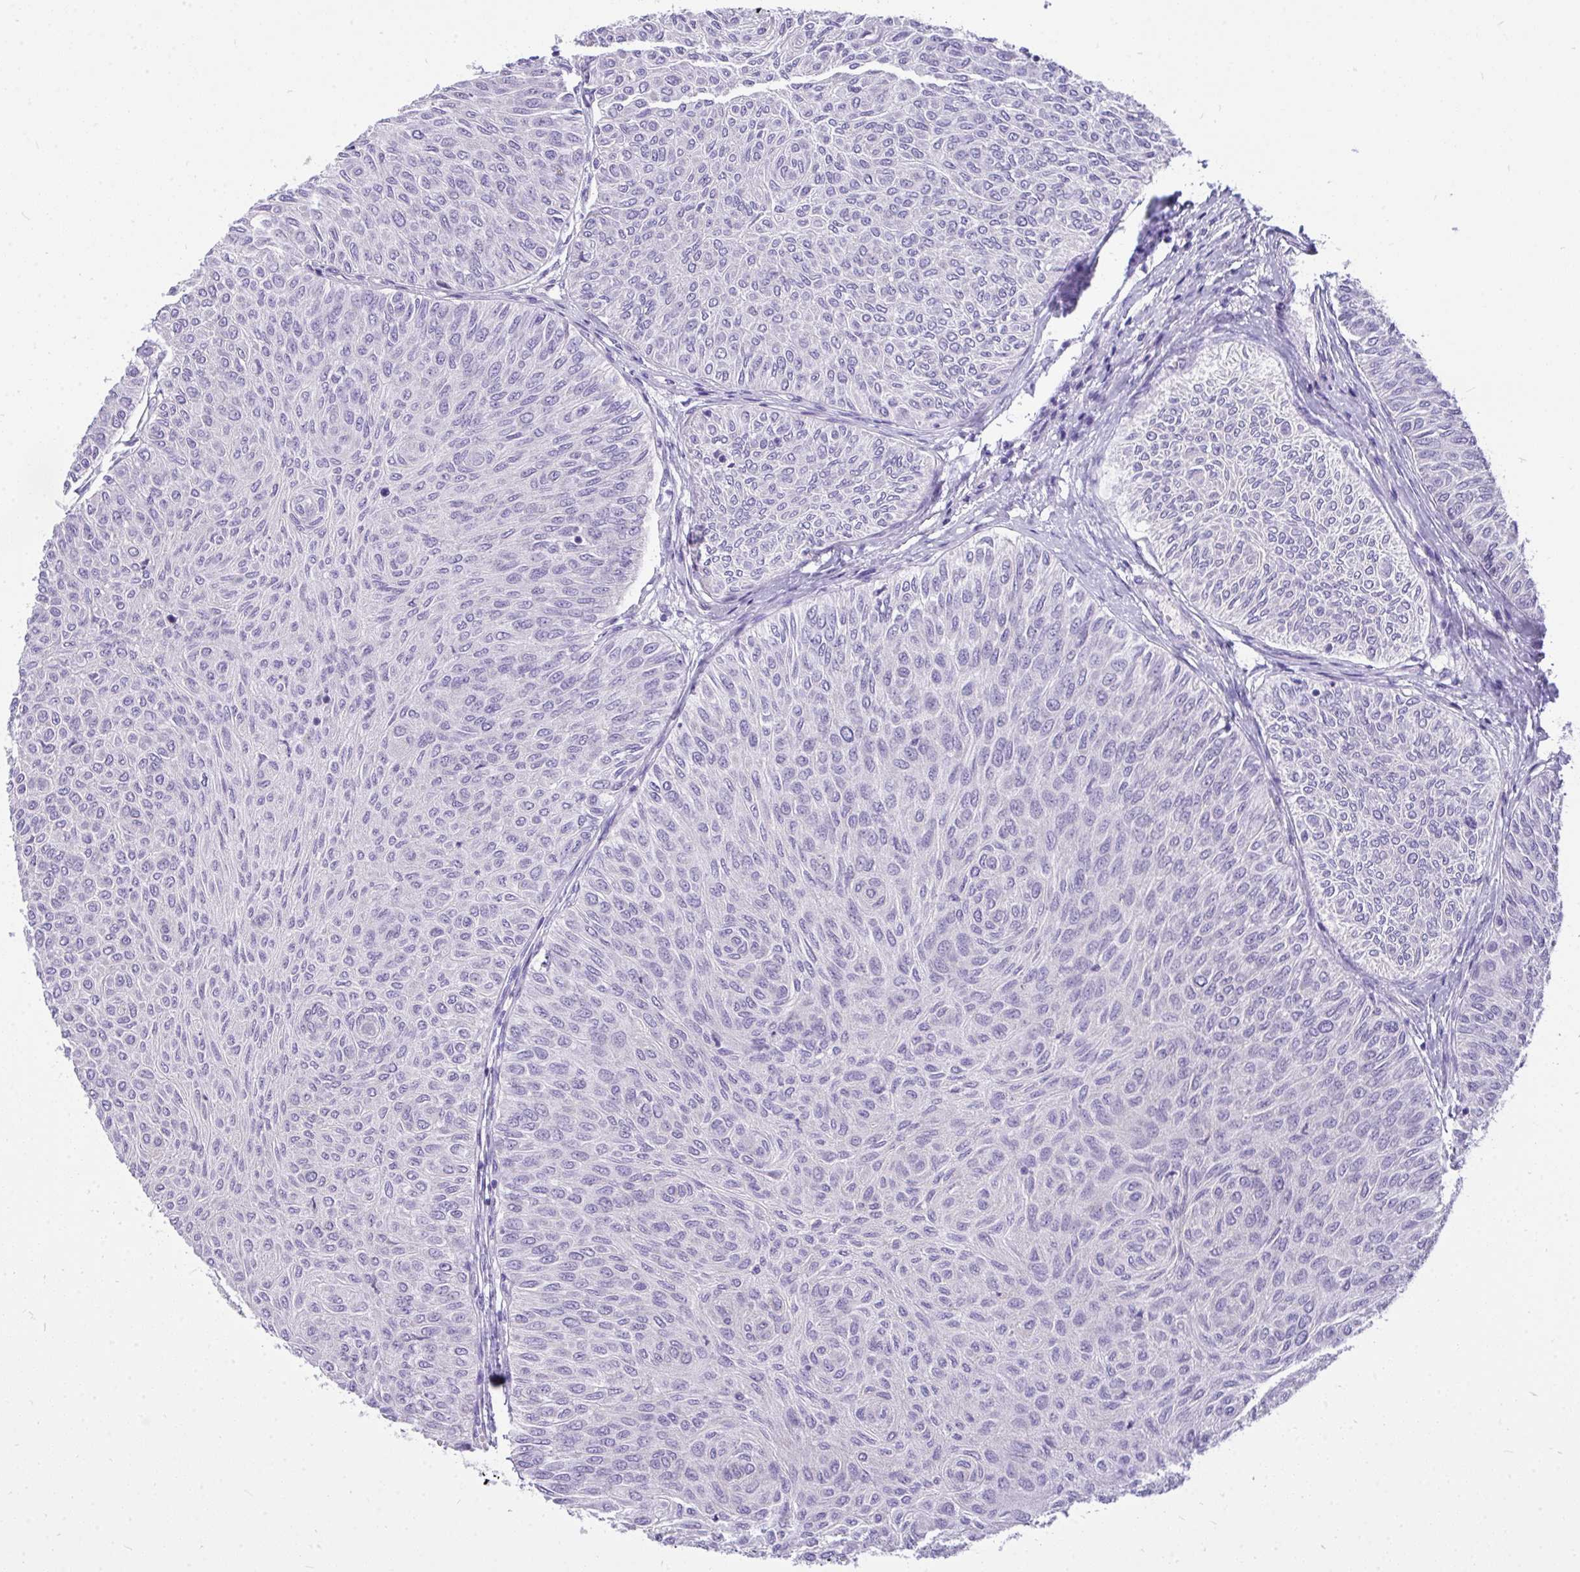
{"staining": {"intensity": "negative", "quantity": "none", "location": "none"}, "tissue": "urothelial cancer", "cell_type": "Tumor cells", "image_type": "cancer", "snomed": [{"axis": "morphology", "description": "Urothelial carcinoma, Low grade"}, {"axis": "topography", "description": "Urinary bladder"}], "caption": "Immunohistochemistry (IHC) of human urothelial cancer reveals no positivity in tumor cells.", "gene": "VGLL3", "patient": {"sex": "male", "age": 78}}